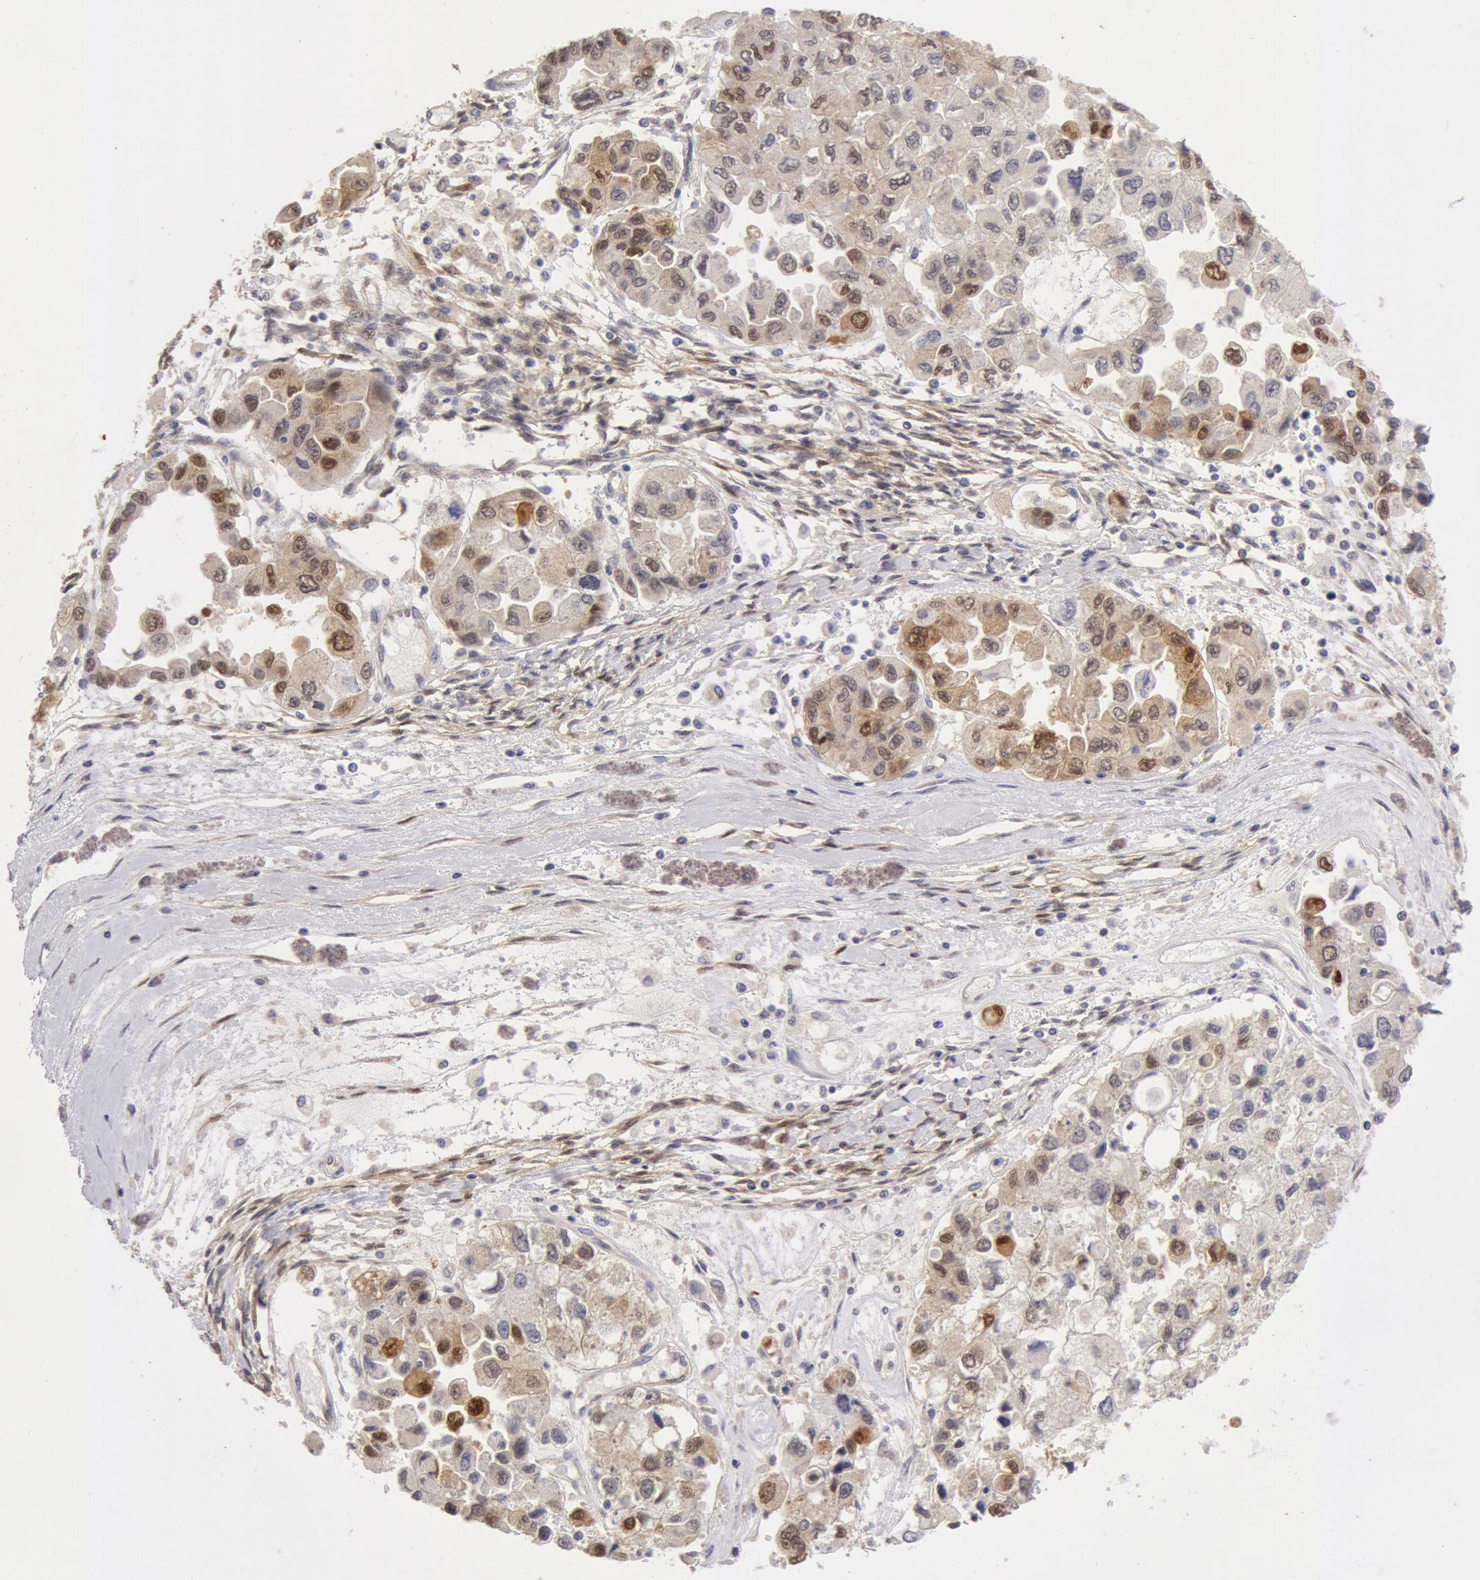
{"staining": {"intensity": "moderate", "quantity": "25%-75%", "location": "cytoplasmic/membranous,nuclear"}, "tissue": "ovarian cancer", "cell_type": "Tumor cells", "image_type": "cancer", "snomed": [{"axis": "morphology", "description": "Cystadenocarcinoma, serous, NOS"}, {"axis": "topography", "description": "Ovary"}], "caption": "Protein analysis of ovarian serous cystadenocarcinoma tissue reveals moderate cytoplasmic/membranous and nuclear staining in about 25%-75% of tumor cells.", "gene": "TXNRD1", "patient": {"sex": "female", "age": 84}}